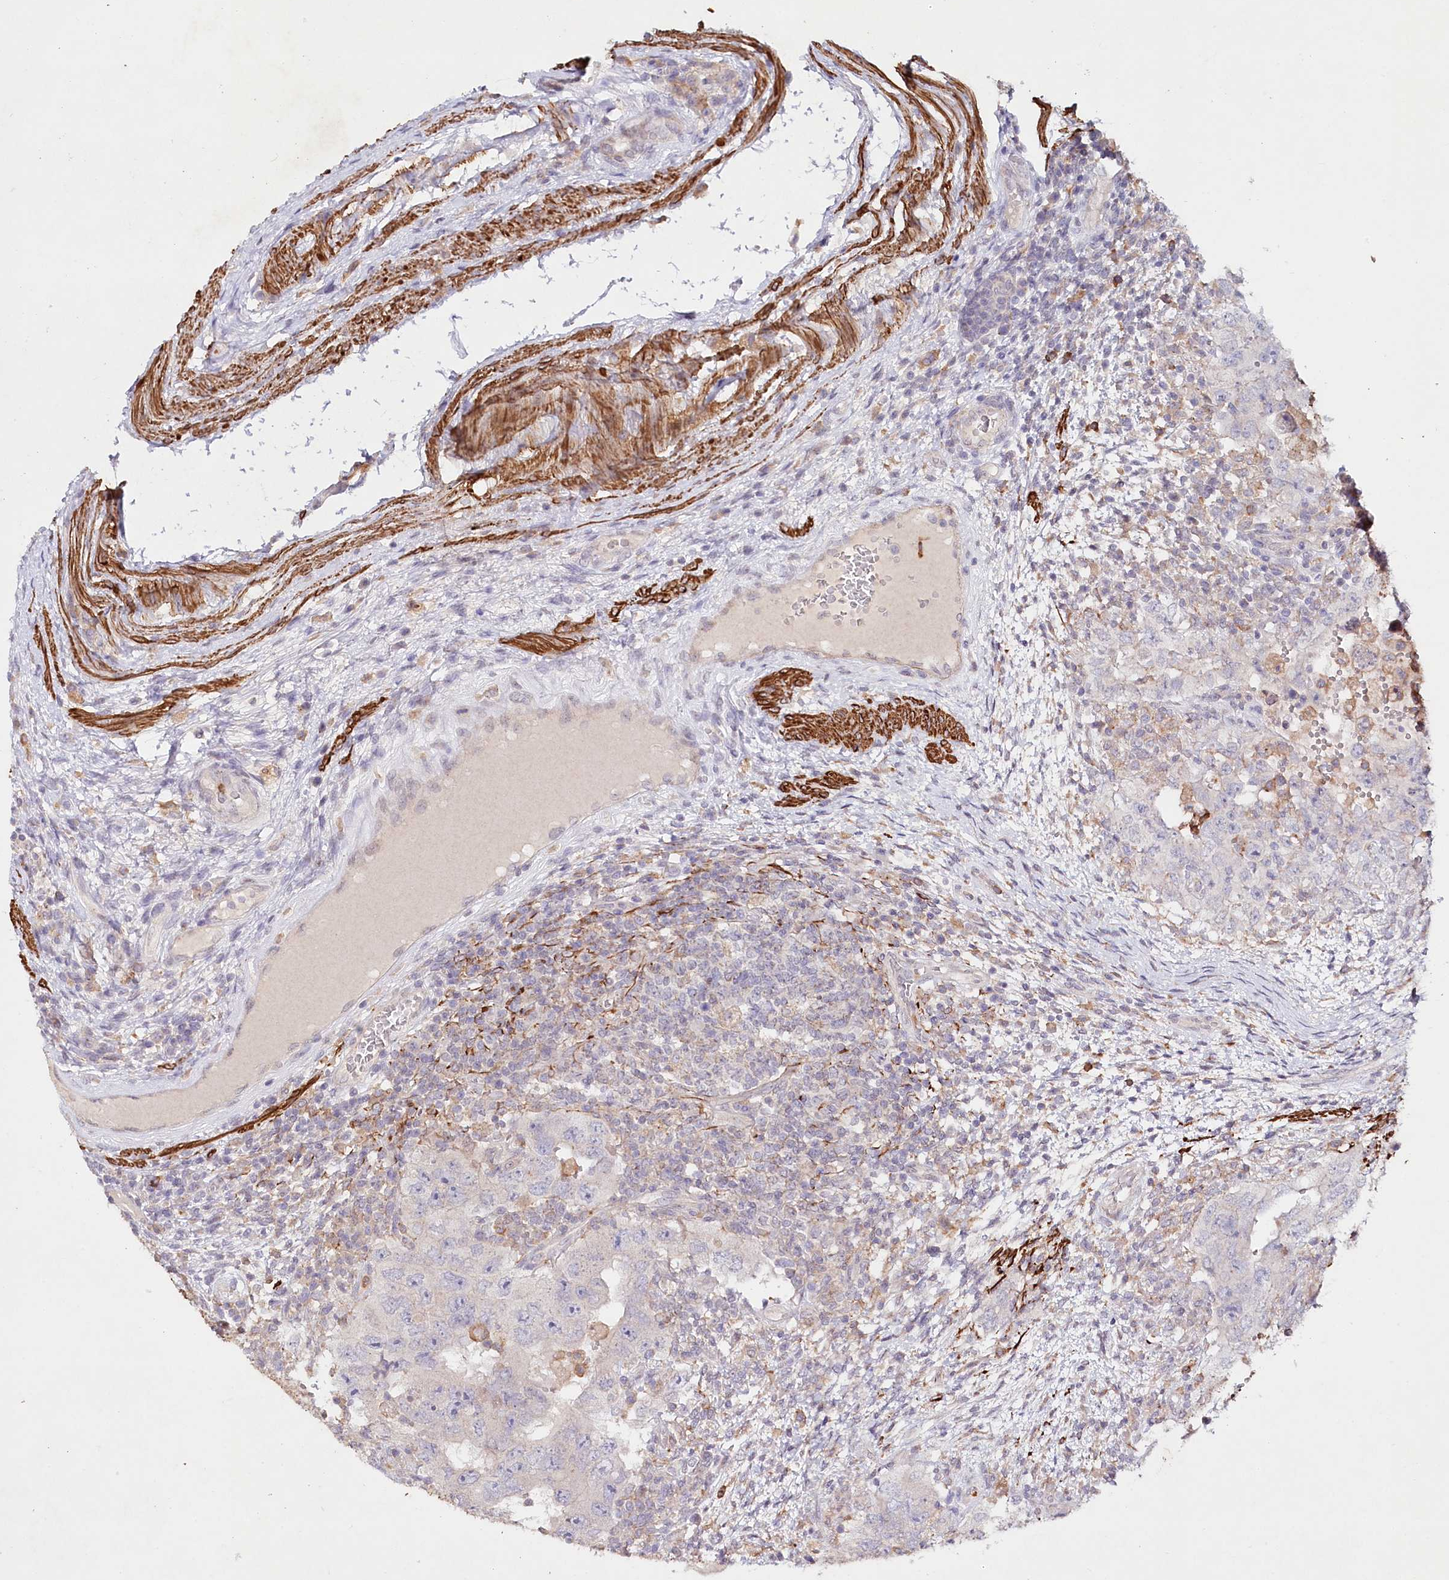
{"staining": {"intensity": "negative", "quantity": "none", "location": "none"}, "tissue": "testis cancer", "cell_type": "Tumor cells", "image_type": "cancer", "snomed": [{"axis": "morphology", "description": "Carcinoma, Embryonal, NOS"}, {"axis": "topography", "description": "Testis"}], "caption": "Immunohistochemistry (IHC) of testis cancer (embryonal carcinoma) shows no staining in tumor cells.", "gene": "ALDH3B1", "patient": {"sex": "male", "age": 26}}